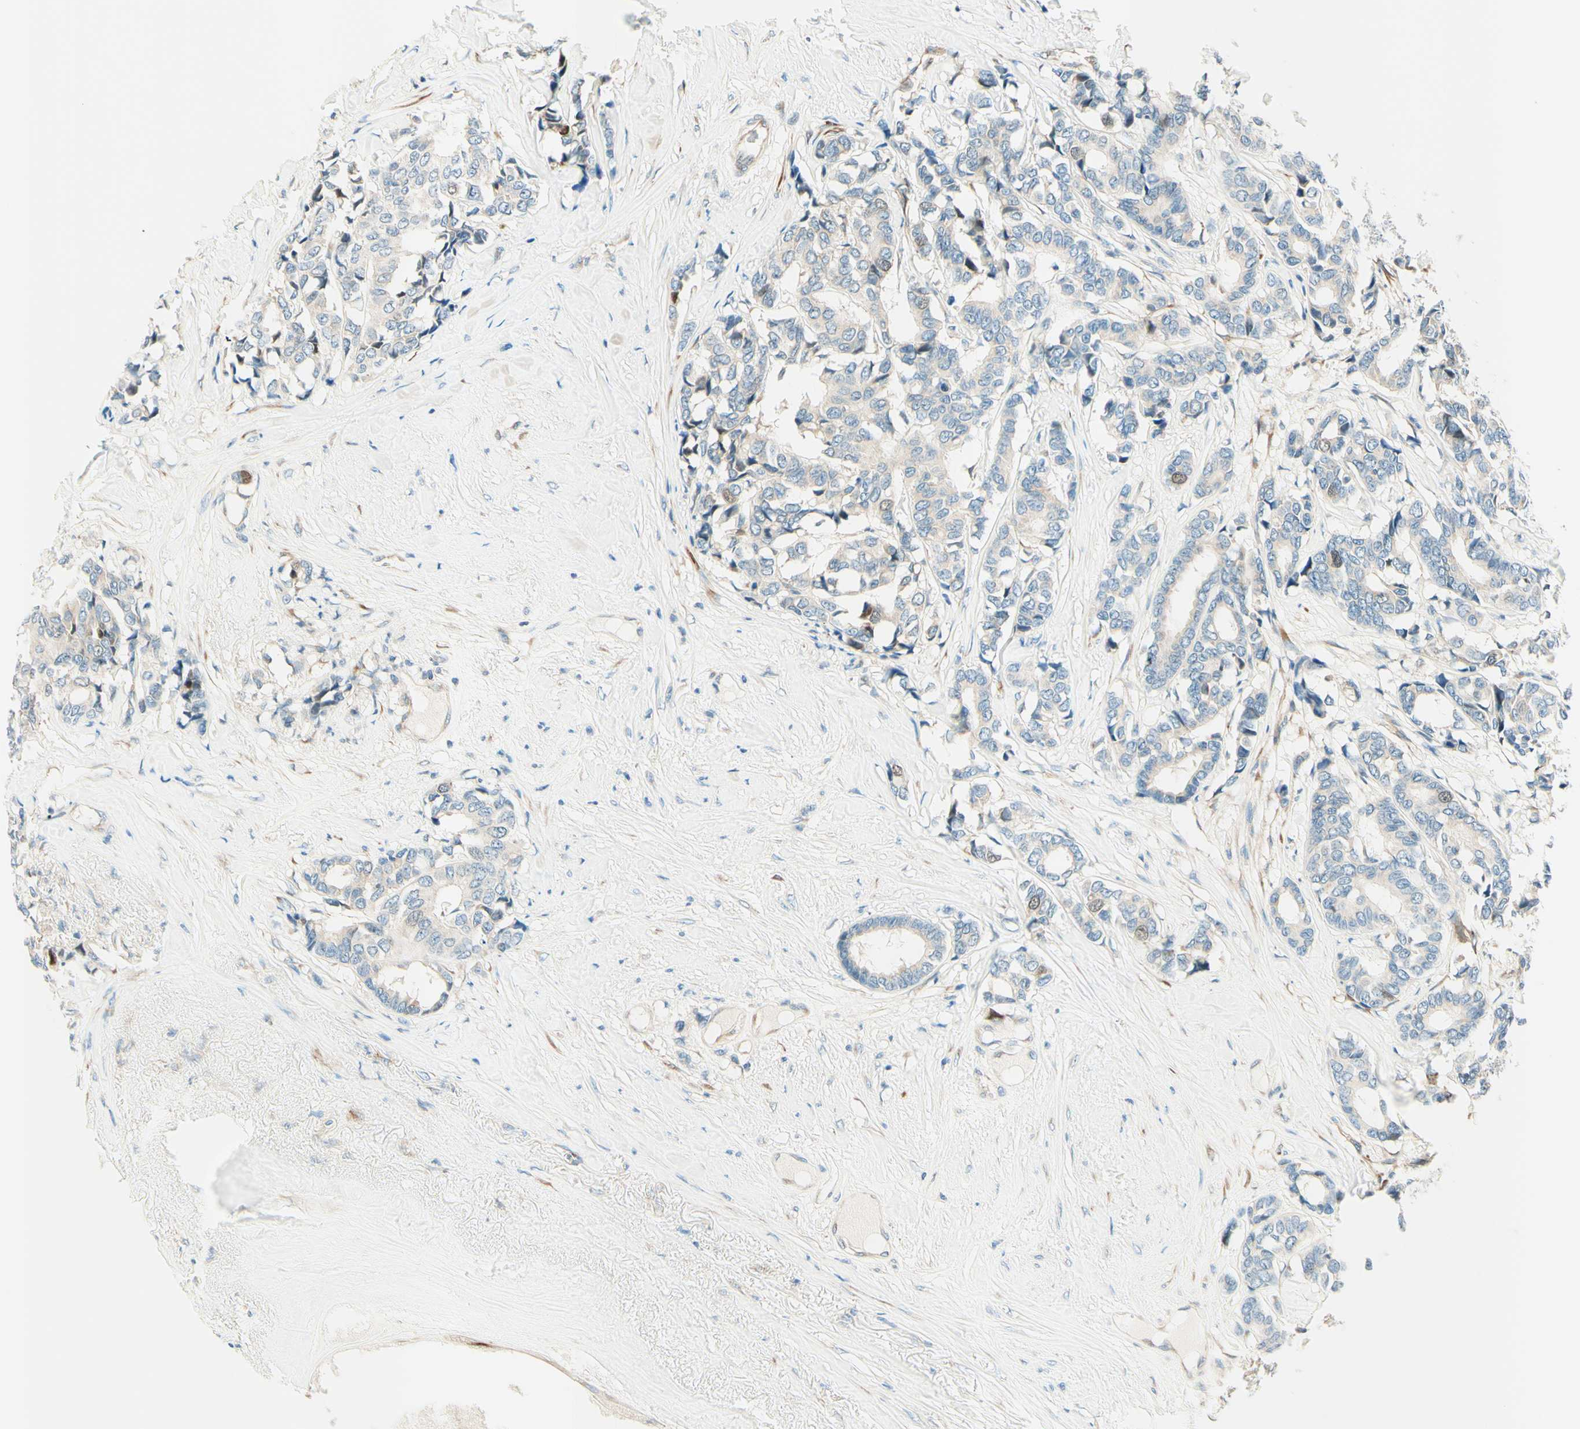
{"staining": {"intensity": "negative", "quantity": "none", "location": "none"}, "tissue": "breast cancer", "cell_type": "Tumor cells", "image_type": "cancer", "snomed": [{"axis": "morphology", "description": "Duct carcinoma"}, {"axis": "topography", "description": "Breast"}], "caption": "IHC of human invasive ductal carcinoma (breast) reveals no staining in tumor cells.", "gene": "TAOK2", "patient": {"sex": "female", "age": 87}}